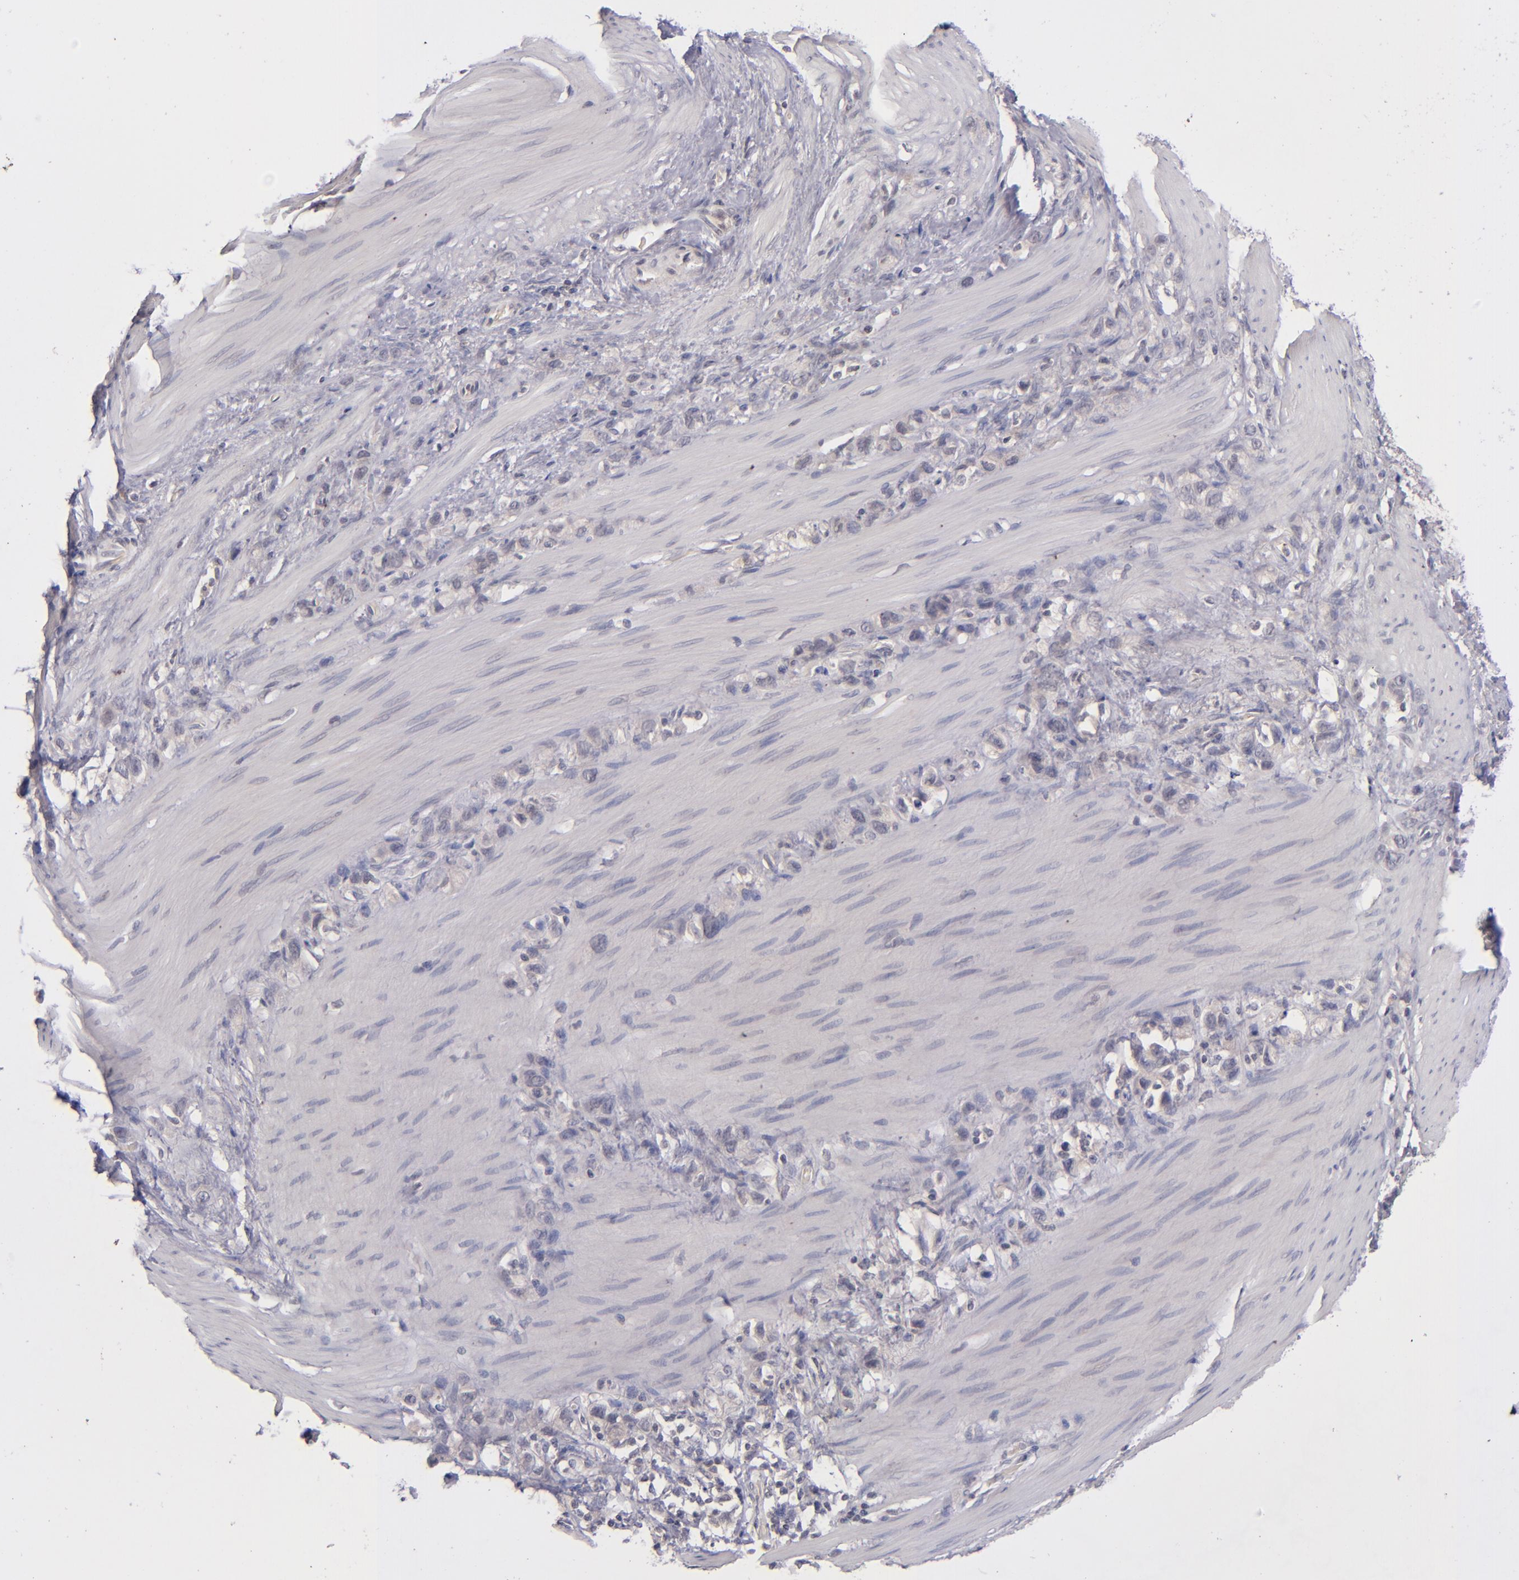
{"staining": {"intensity": "negative", "quantity": "none", "location": "none"}, "tissue": "stomach cancer", "cell_type": "Tumor cells", "image_type": "cancer", "snomed": [{"axis": "morphology", "description": "Normal tissue, NOS"}, {"axis": "morphology", "description": "Adenocarcinoma, NOS"}, {"axis": "morphology", "description": "Adenocarcinoma, High grade"}, {"axis": "topography", "description": "Stomach, upper"}, {"axis": "topography", "description": "Stomach"}], "caption": "DAB (3,3'-diaminobenzidine) immunohistochemical staining of human stomach cancer (adenocarcinoma (high-grade)) exhibits no significant staining in tumor cells.", "gene": "TSC2", "patient": {"sex": "female", "age": 65}}